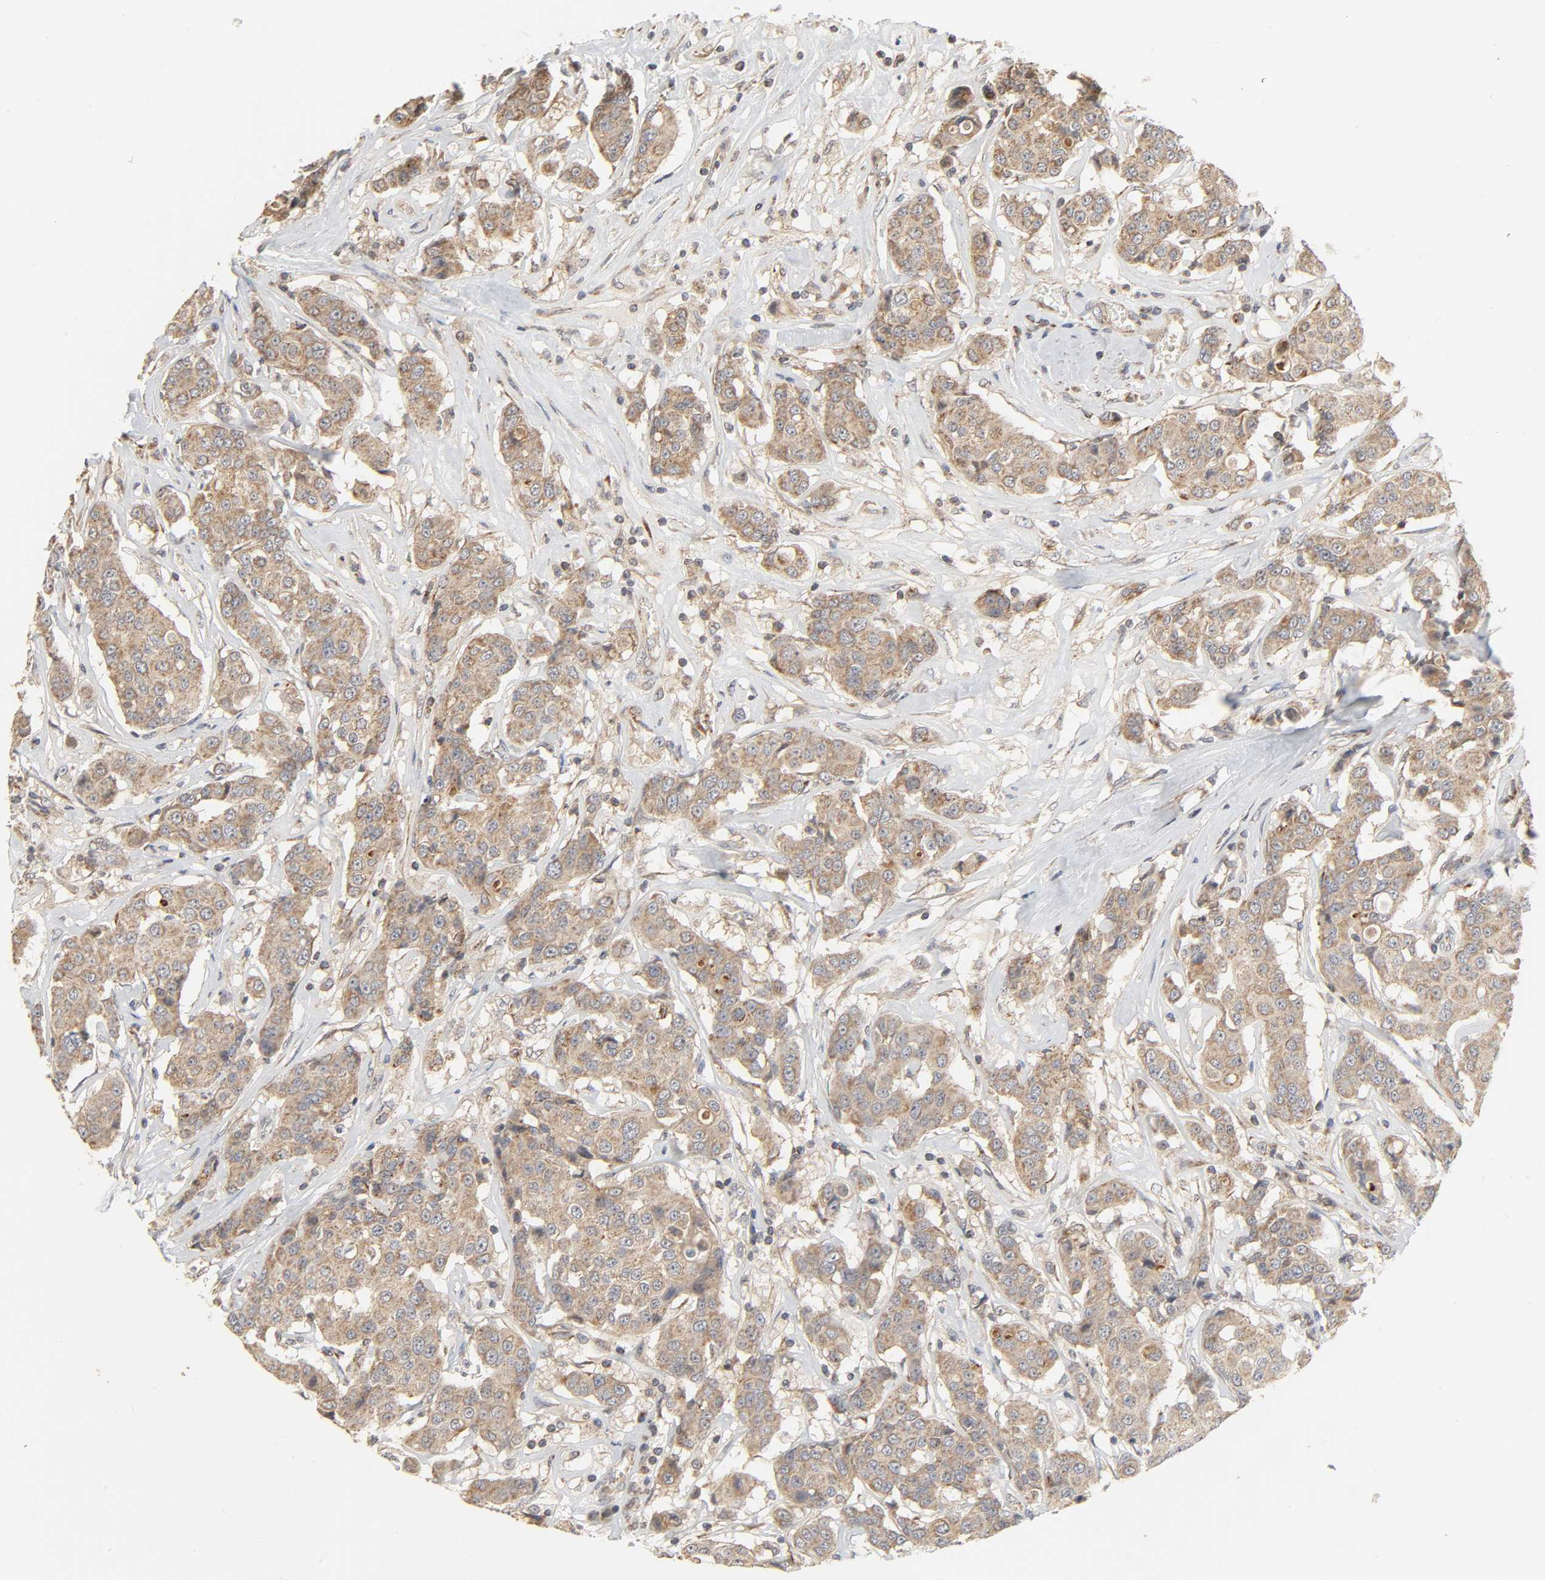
{"staining": {"intensity": "weak", "quantity": ">75%", "location": "cytoplasmic/membranous"}, "tissue": "breast cancer", "cell_type": "Tumor cells", "image_type": "cancer", "snomed": [{"axis": "morphology", "description": "Duct carcinoma"}, {"axis": "topography", "description": "Breast"}], "caption": "Immunohistochemical staining of human infiltrating ductal carcinoma (breast) reveals low levels of weak cytoplasmic/membranous protein positivity in approximately >75% of tumor cells. (Stains: DAB (3,3'-diaminobenzidine) in brown, nuclei in blue, Microscopy: brightfield microscopy at high magnification).", "gene": "CLEC4E", "patient": {"sex": "female", "age": 27}}